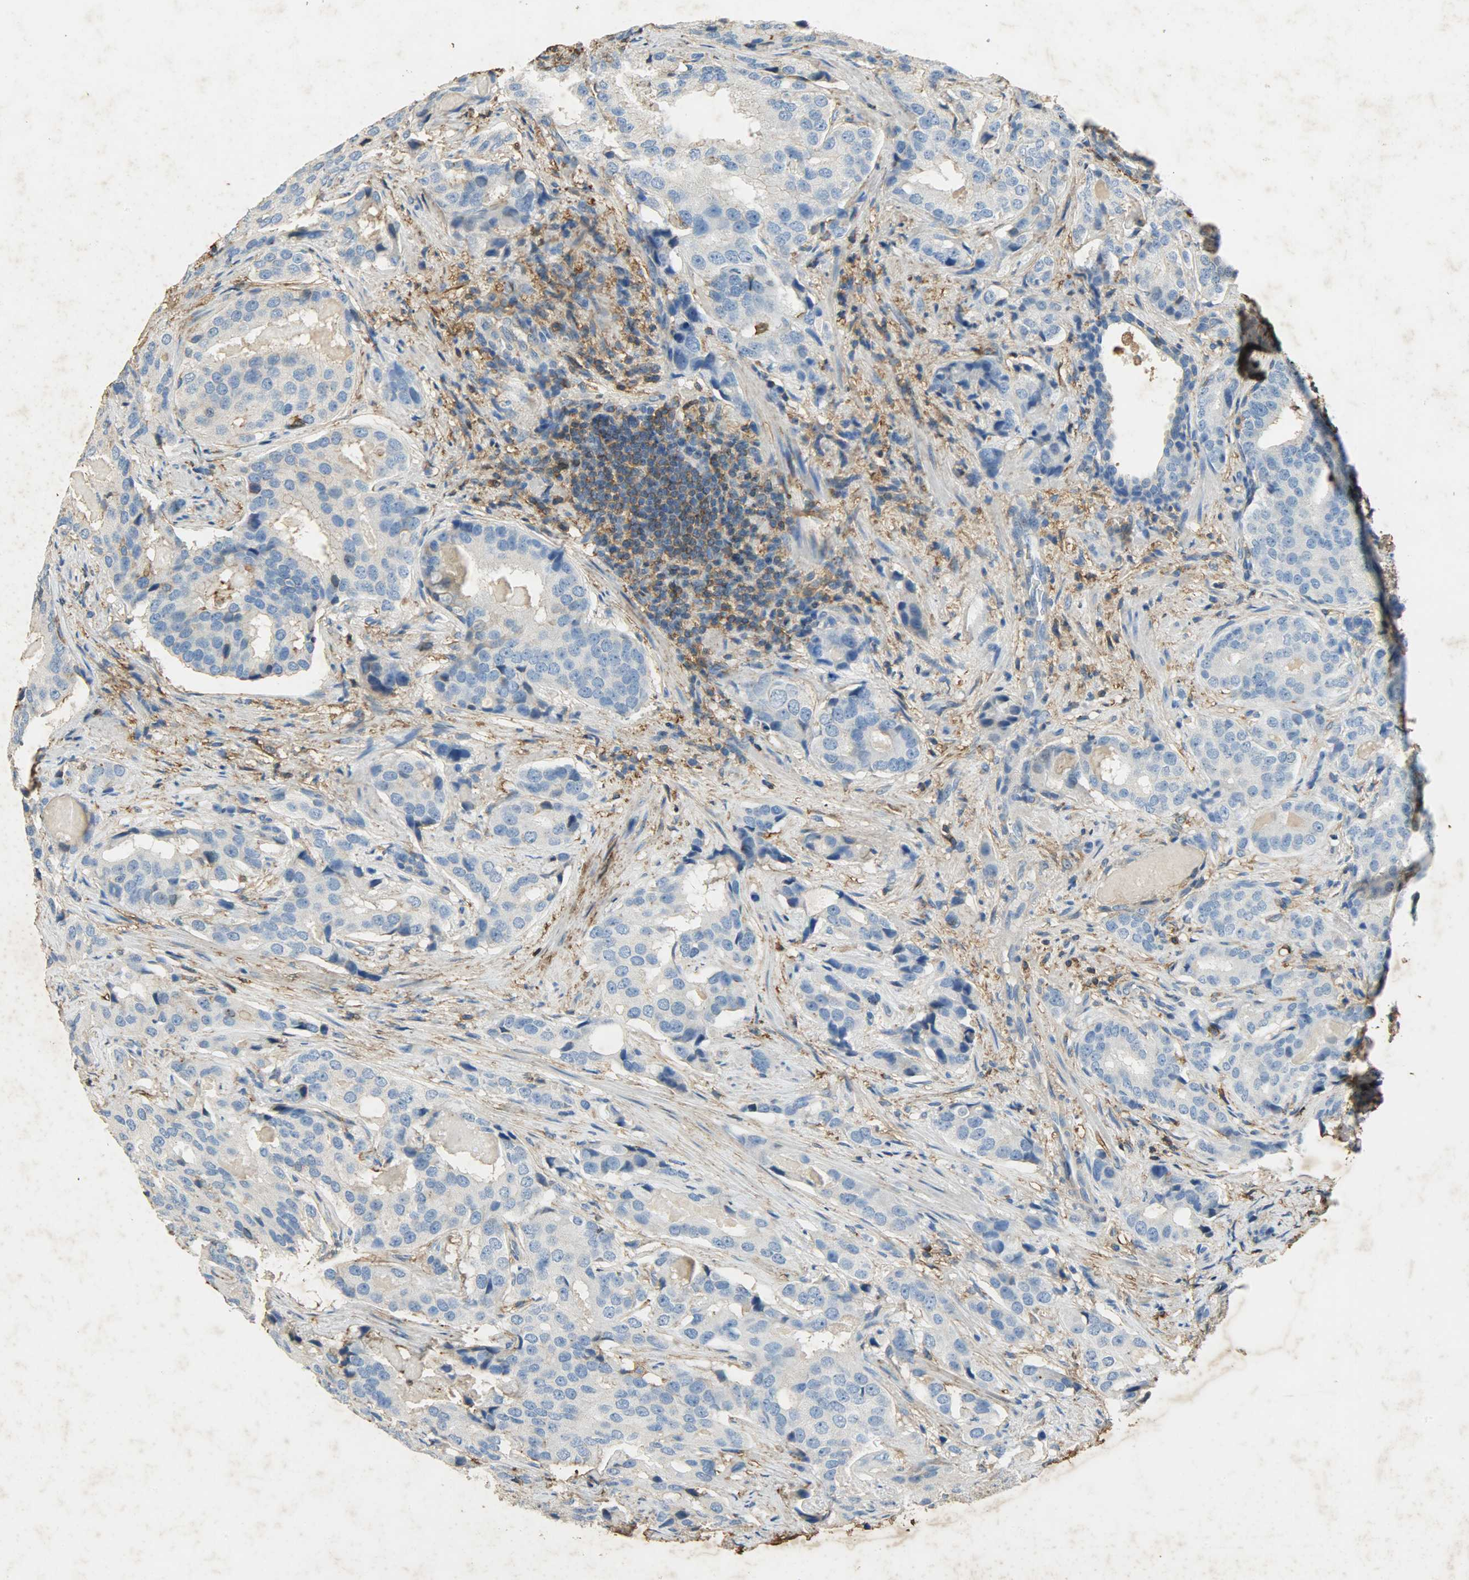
{"staining": {"intensity": "negative", "quantity": "none", "location": "none"}, "tissue": "prostate cancer", "cell_type": "Tumor cells", "image_type": "cancer", "snomed": [{"axis": "morphology", "description": "Adenocarcinoma, High grade"}, {"axis": "topography", "description": "Prostate"}], "caption": "Prostate high-grade adenocarcinoma stained for a protein using immunohistochemistry (IHC) shows no staining tumor cells.", "gene": "ANXA6", "patient": {"sex": "male", "age": 58}}